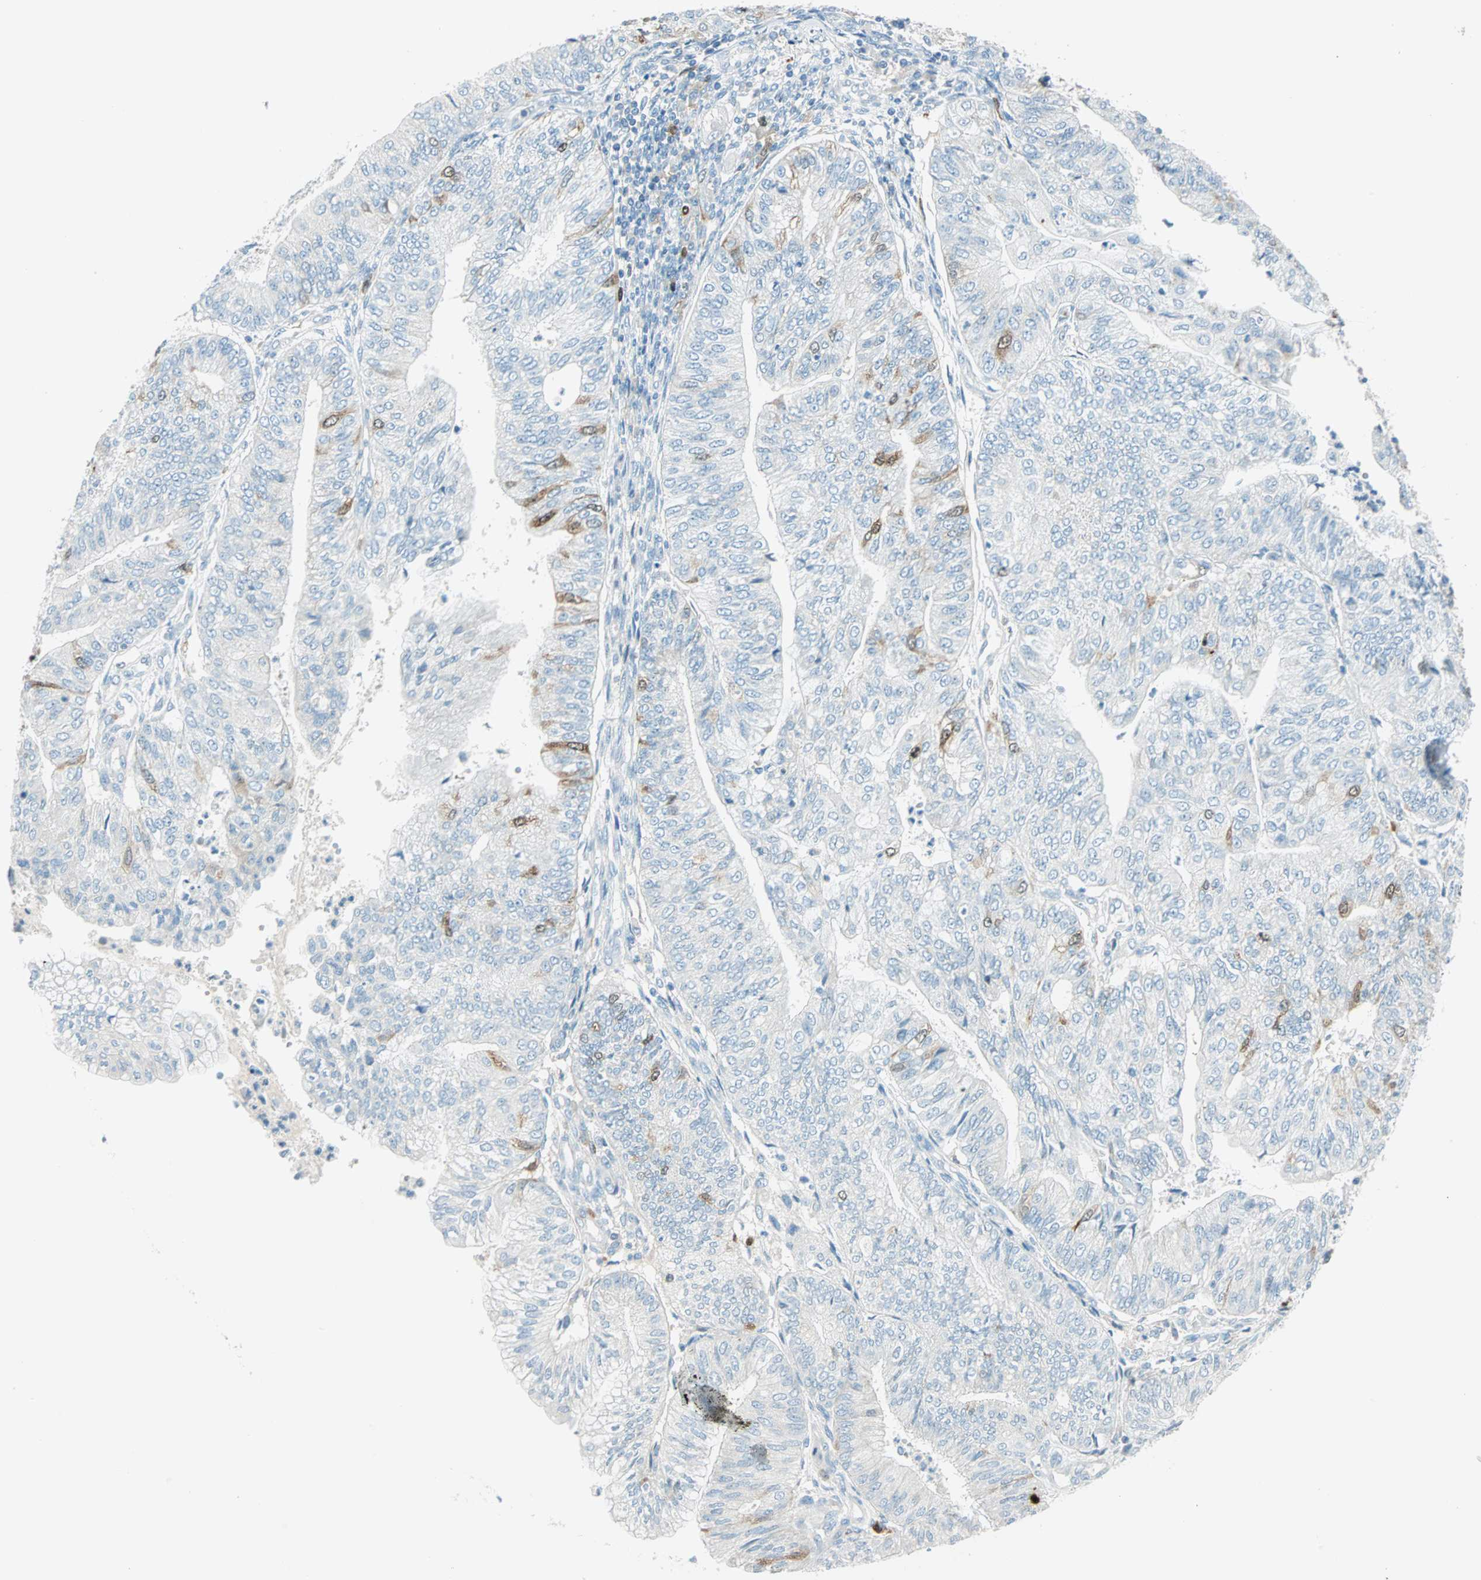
{"staining": {"intensity": "moderate", "quantity": "<25%", "location": "cytoplasmic/membranous,nuclear"}, "tissue": "endometrial cancer", "cell_type": "Tumor cells", "image_type": "cancer", "snomed": [{"axis": "morphology", "description": "Adenocarcinoma, NOS"}, {"axis": "topography", "description": "Endometrium"}], "caption": "A low amount of moderate cytoplasmic/membranous and nuclear staining is appreciated in about <25% of tumor cells in endometrial cancer (adenocarcinoma) tissue.", "gene": "PTTG1", "patient": {"sex": "female", "age": 59}}